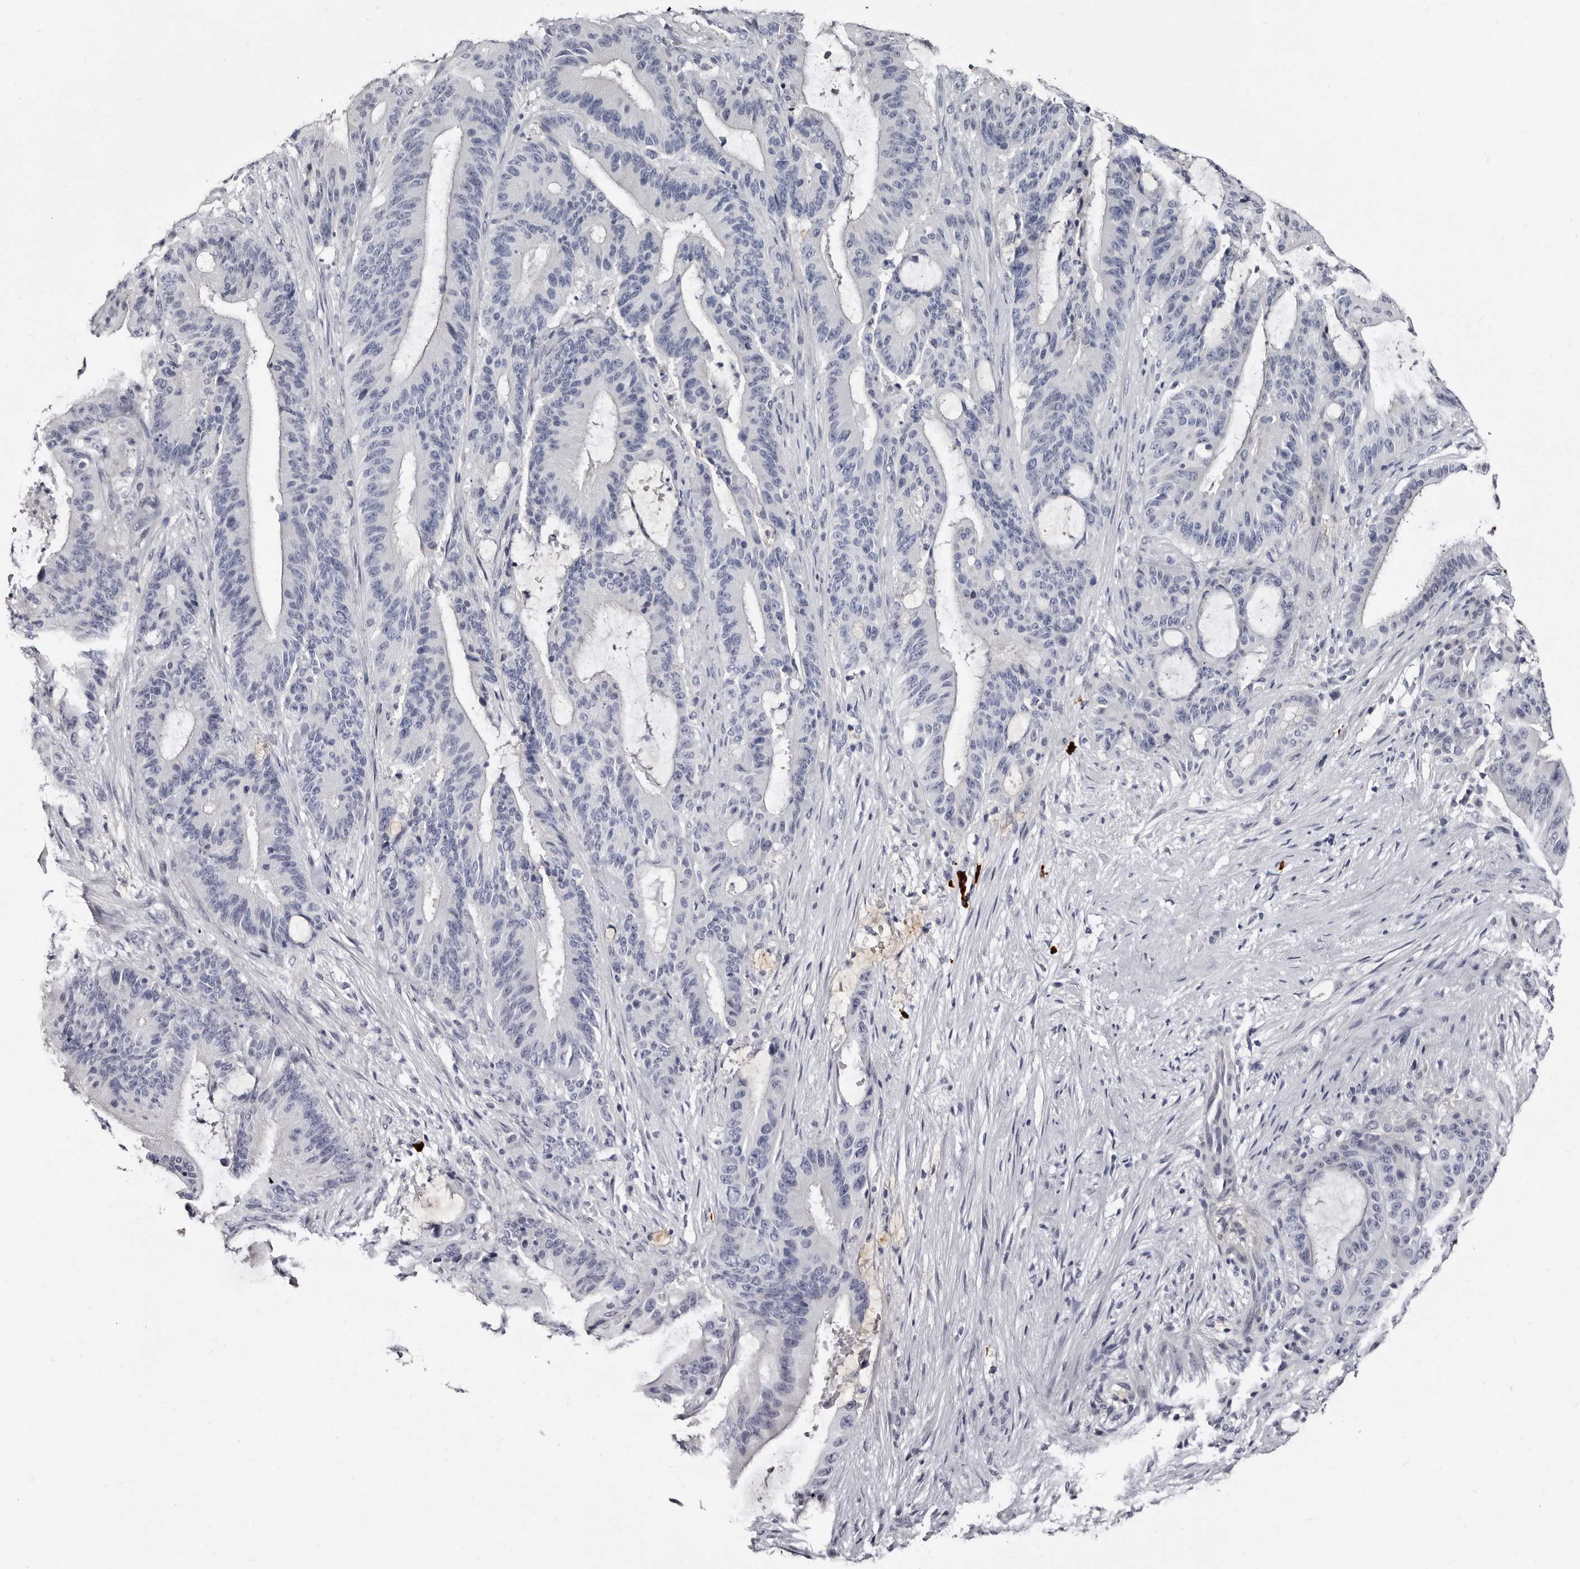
{"staining": {"intensity": "negative", "quantity": "none", "location": "none"}, "tissue": "liver cancer", "cell_type": "Tumor cells", "image_type": "cancer", "snomed": [{"axis": "morphology", "description": "Normal tissue, NOS"}, {"axis": "morphology", "description": "Cholangiocarcinoma"}, {"axis": "topography", "description": "Liver"}, {"axis": "topography", "description": "Peripheral nerve tissue"}], "caption": "Tumor cells show no significant staining in liver cholangiocarcinoma.", "gene": "TBC1D22B", "patient": {"sex": "female", "age": 73}}